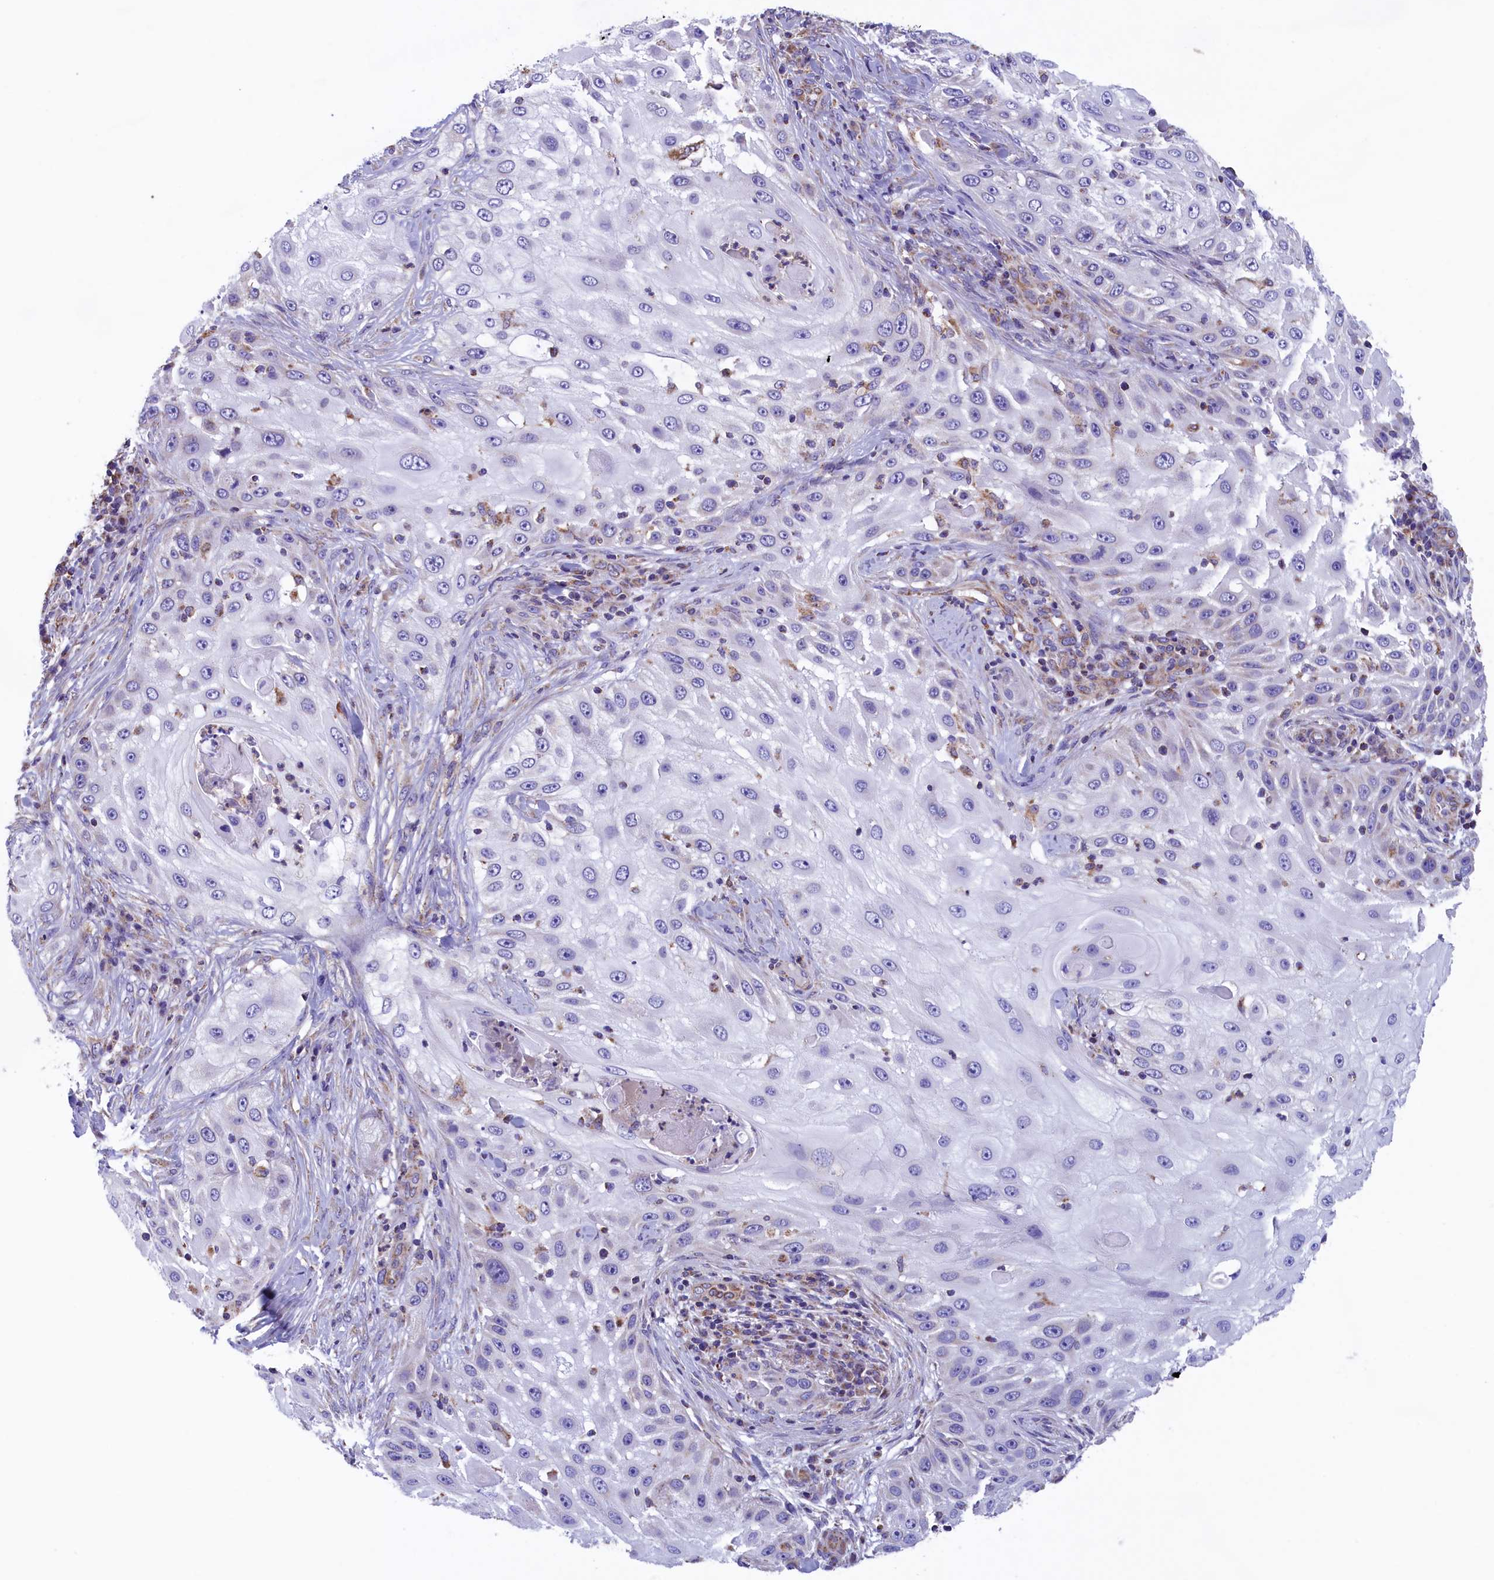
{"staining": {"intensity": "negative", "quantity": "none", "location": "none"}, "tissue": "skin cancer", "cell_type": "Tumor cells", "image_type": "cancer", "snomed": [{"axis": "morphology", "description": "Squamous cell carcinoma, NOS"}, {"axis": "topography", "description": "Skin"}], "caption": "This histopathology image is of skin squamous cell carcinoma stained with immunohistochemistry (IHC) to label a protein in brown with the nuclei are counter-stained blue. There is no staining in tumor cells. (Immunohistochemistry, brightfield microscopy, high magnification).", "gene": "GATB", "patient": {"sex": "female", "age": 44}}